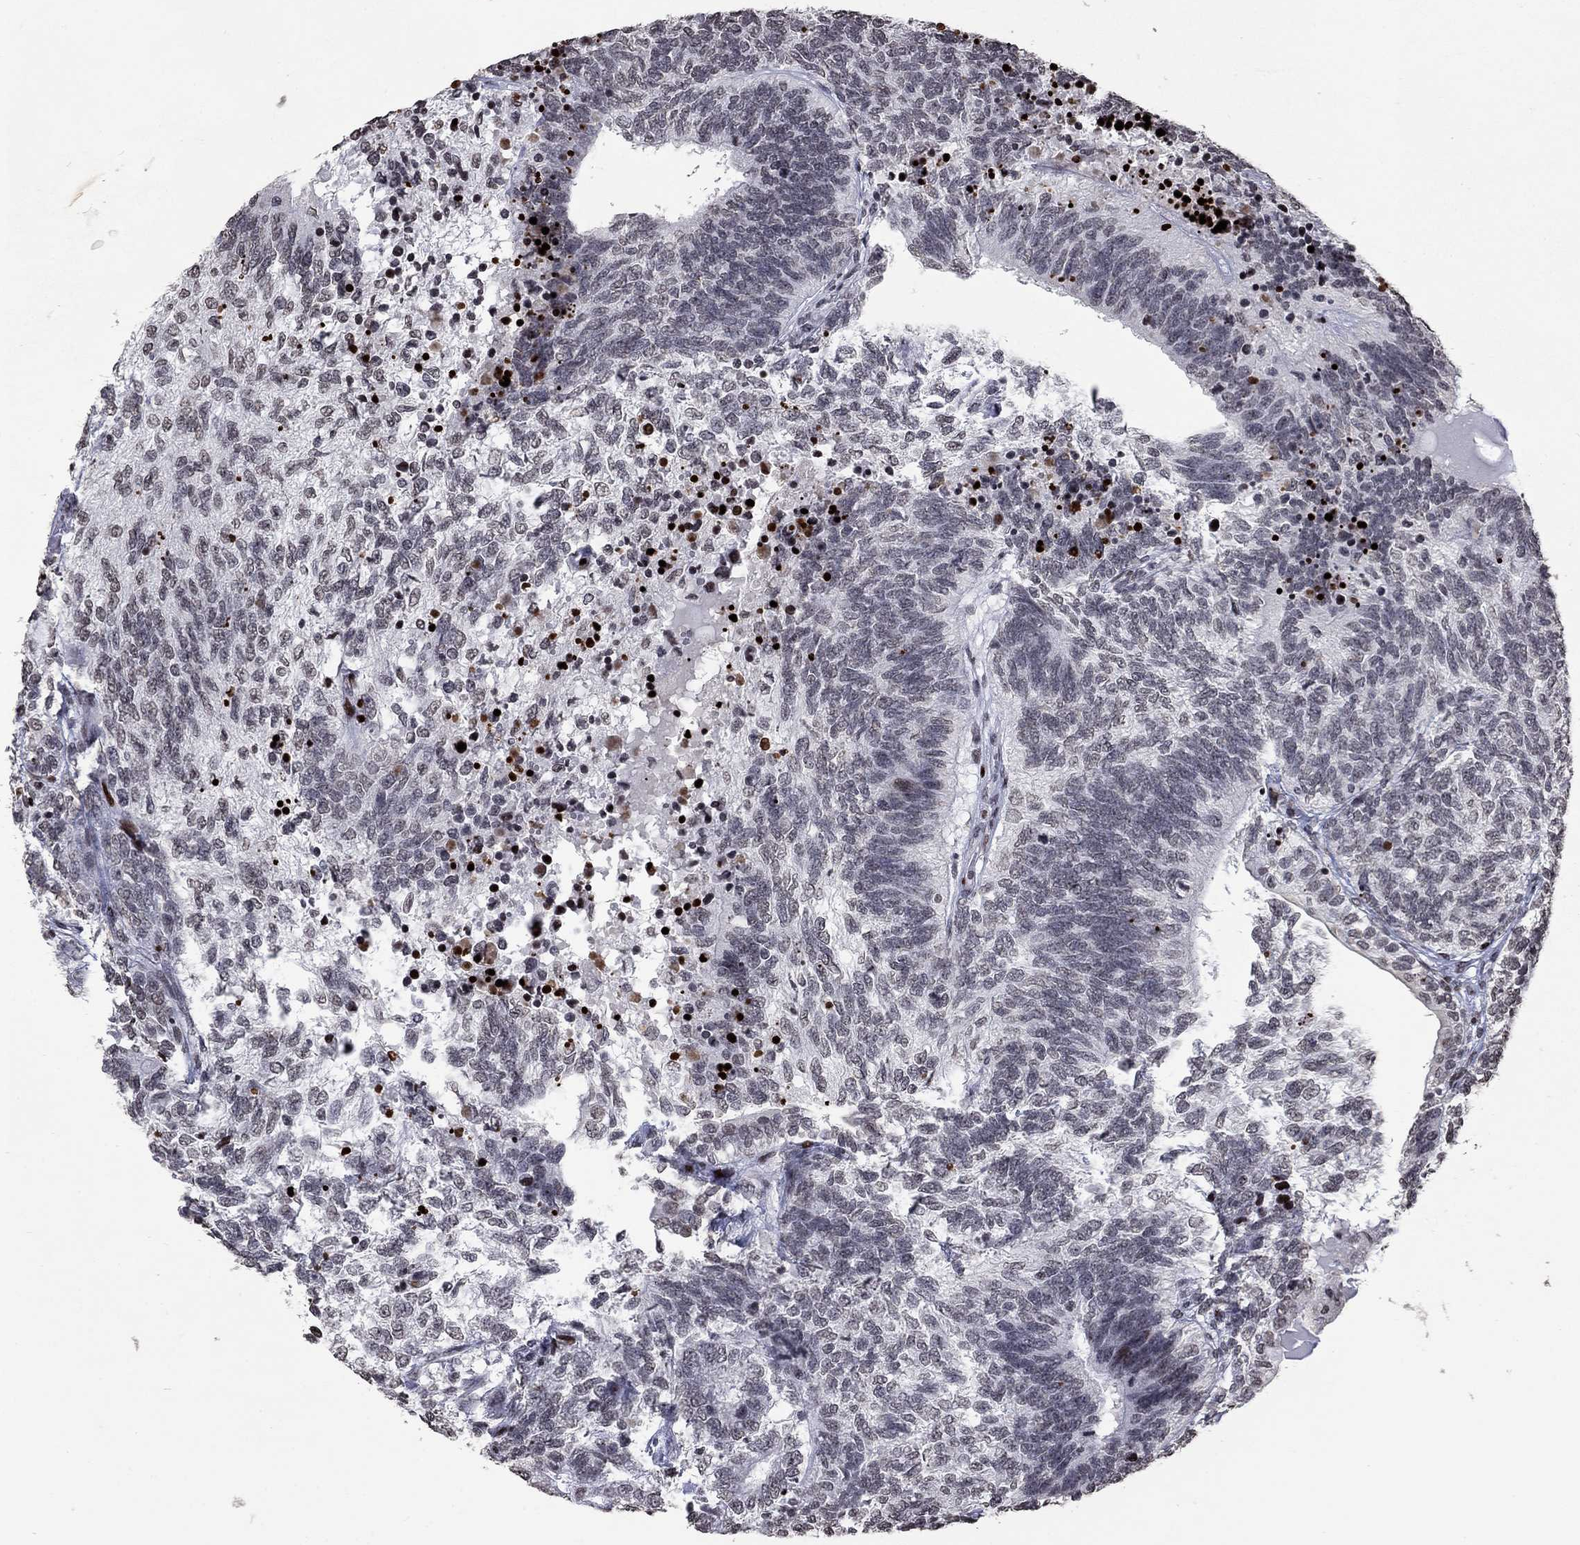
{"staining": {"intensity": "negative", "quantity": "none", "location": "none"}, "tissue": "testis cancer", "cell_type": "Tumor cells", "image_type": "cancer", "snomed": [{"axis": "morphology", "description": "Seminoma, NOS"}, {"axis": "morphology", "description": "Carcinoma, Embryonal, NOS"}, {"axis": "topography", "description": "Testis"}], "caption": "This histopathology image is of seminoma (testis) stained with IHC to label a protein in brown with the nuclei are counter-stained blue. There is no staining in tumor cells.", "gene": "SRSF3", "patient": {"sex": "male", "age": 41}}